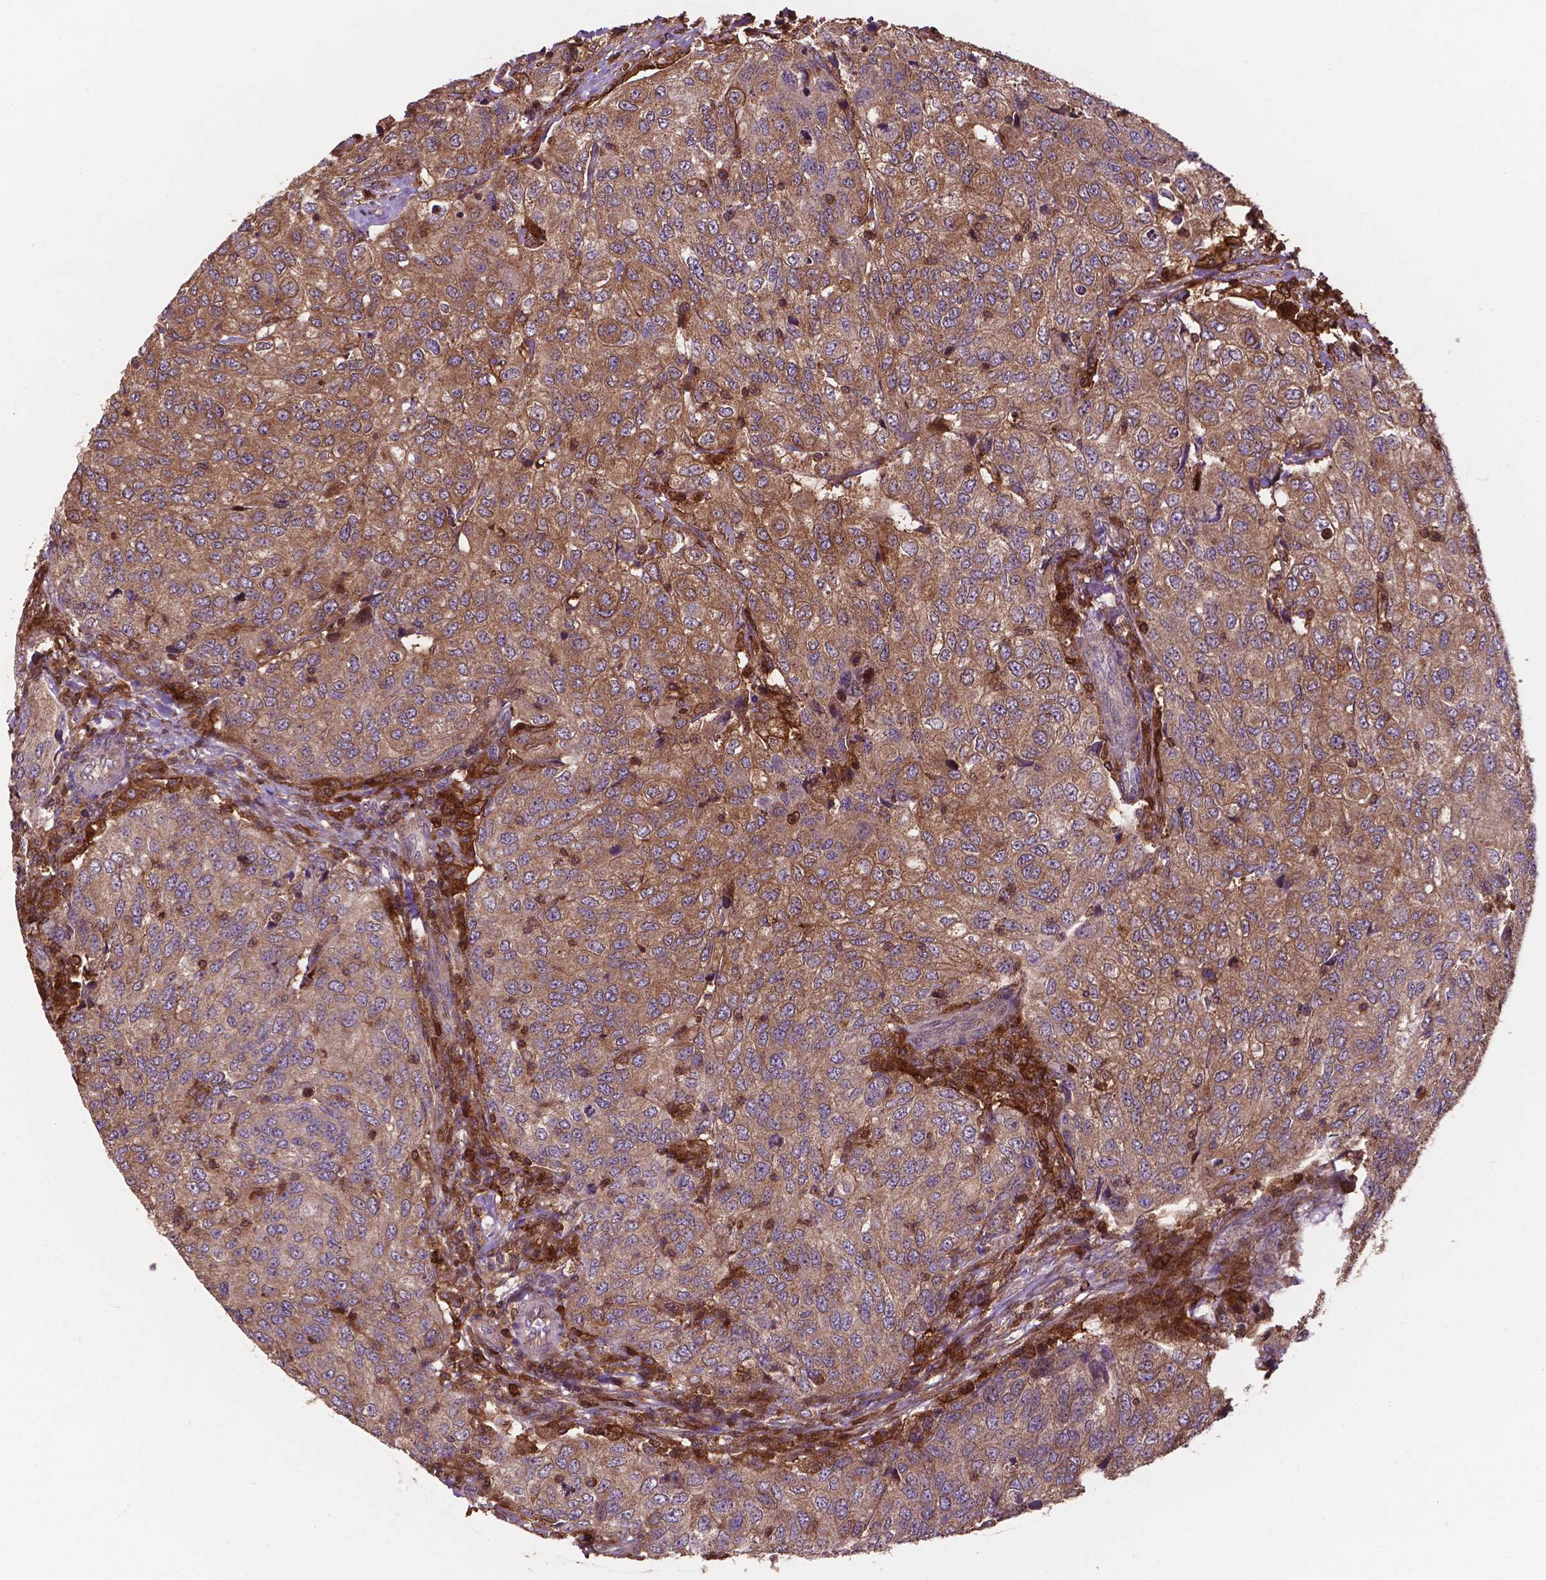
{"staining": {"intensity": "moderate", "quantity": ">75%", "location": "cytoplasmic/membranous"}, "tissue": "urothelial cancer", "cell_type": "Tumor cells", "image_type": "cancer", "snomed": [{"axis": "morphology", "description": "Urothelial carcinoma, High grade"}, {"axis": "topography", "description": "Urinary bladder"}], "caption": "Urothelial carcinoma (high-grade) stained with a brown dye exhibits moderate cytoplasmic/membranous positive staining in about >75% of tumor cells.", "gene": "SMAD3", "patient": {"sex": "female", "age": 78}}